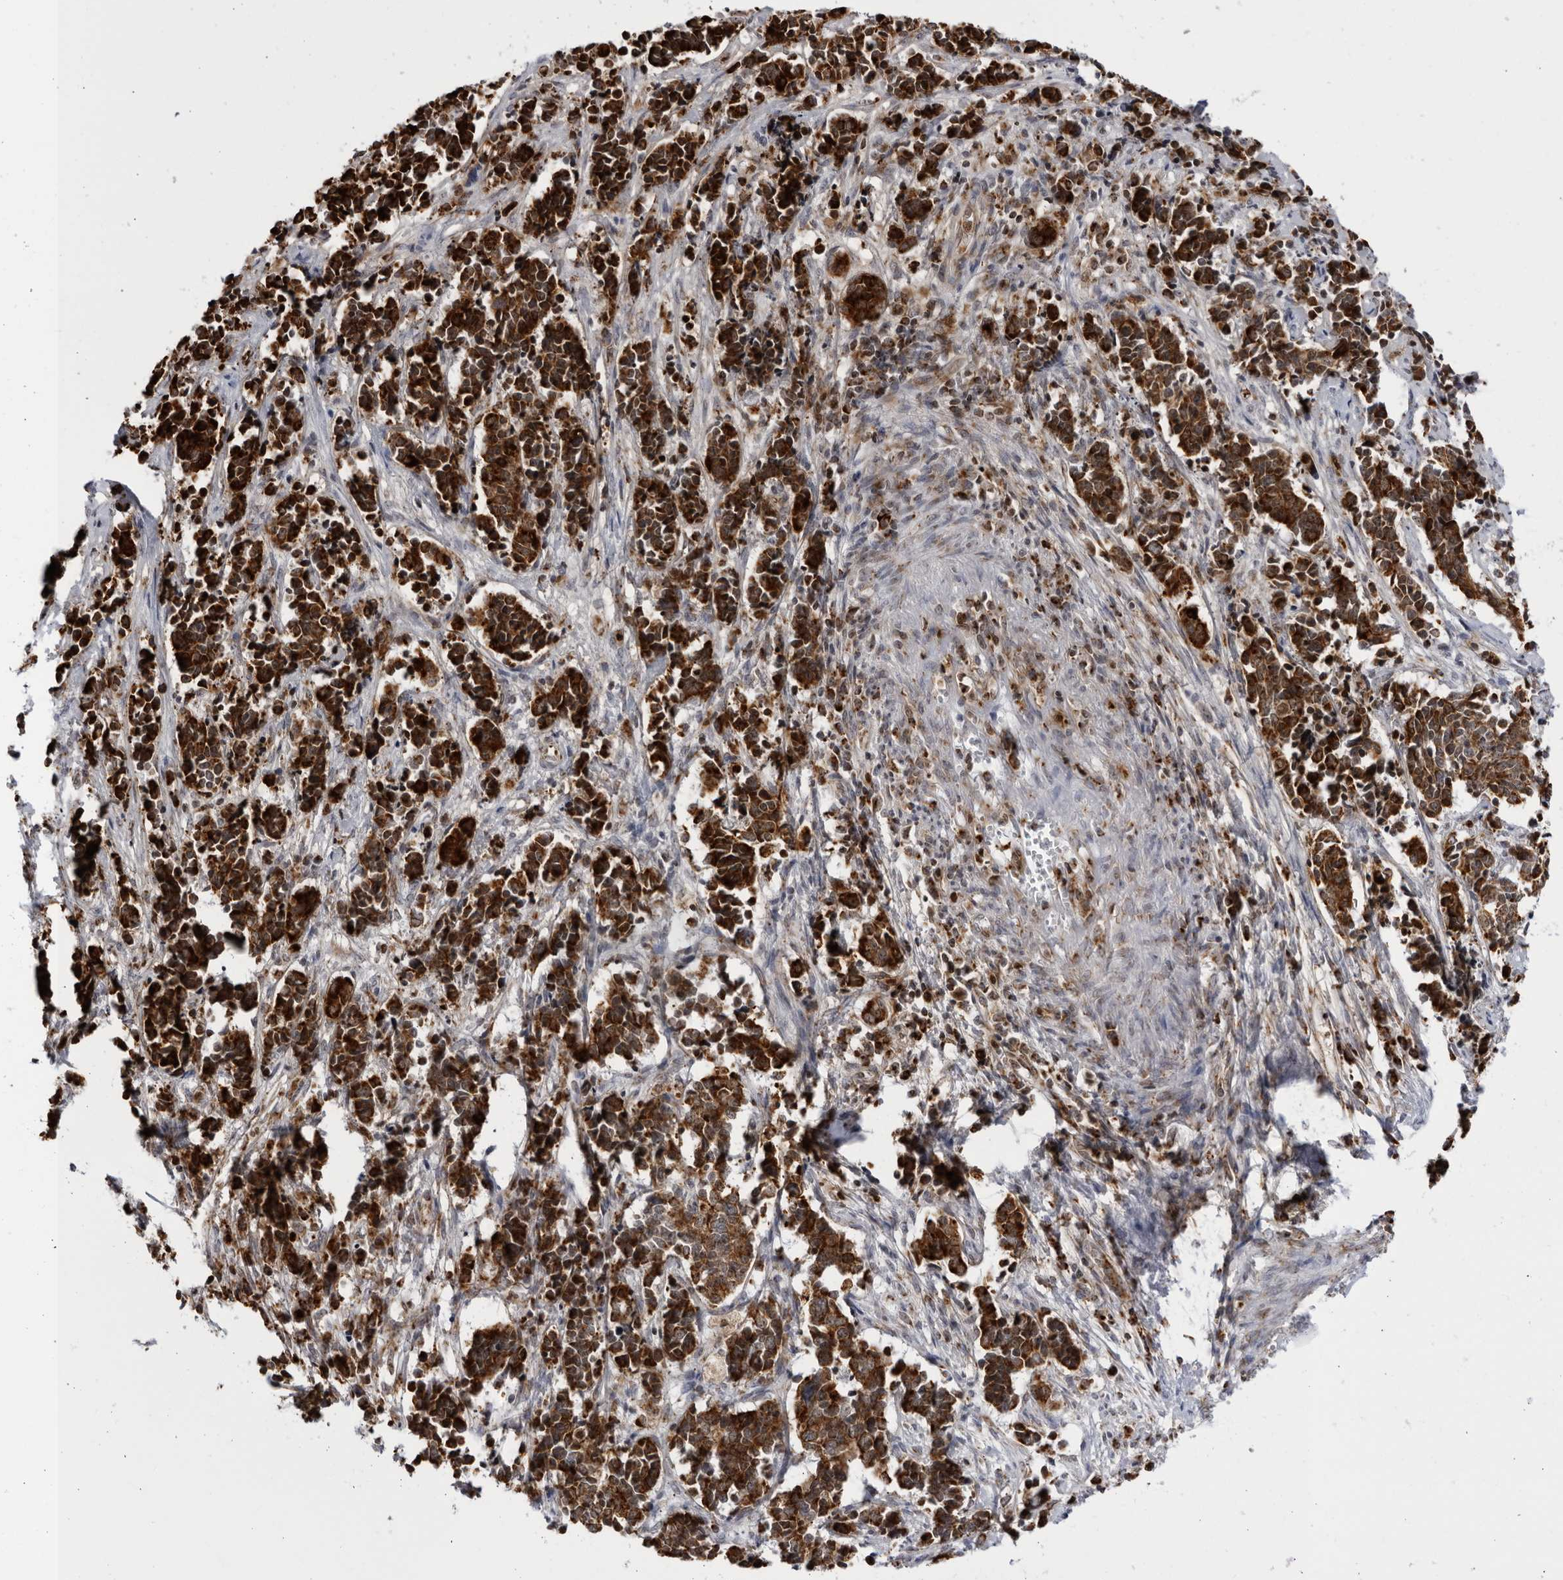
{"staining": {"intensity": "strong", "quantity": ">75%", "location": "cytoplasmic/membranous"}, "tissue": "cervical cancer", "cell_type": "Tumor cells", "image_type": "cancer", "snomed": [{"axis": "morphology", "description": "Normal tissue, NOS"}, {"axis": "morphology", "description": "Squamous cell carcinoma, NOS"}, {"axis": "topography", "description": "Cervix"}], "caption": "Human squamous cell carcinoma (cervical) stained for a protein (brown) reveals strong cytoplasmic/membranous positive staining in approximately >75% of tumor cells.", "gene": "RBM34", "patient": {"sex": "female", "age": 35}}